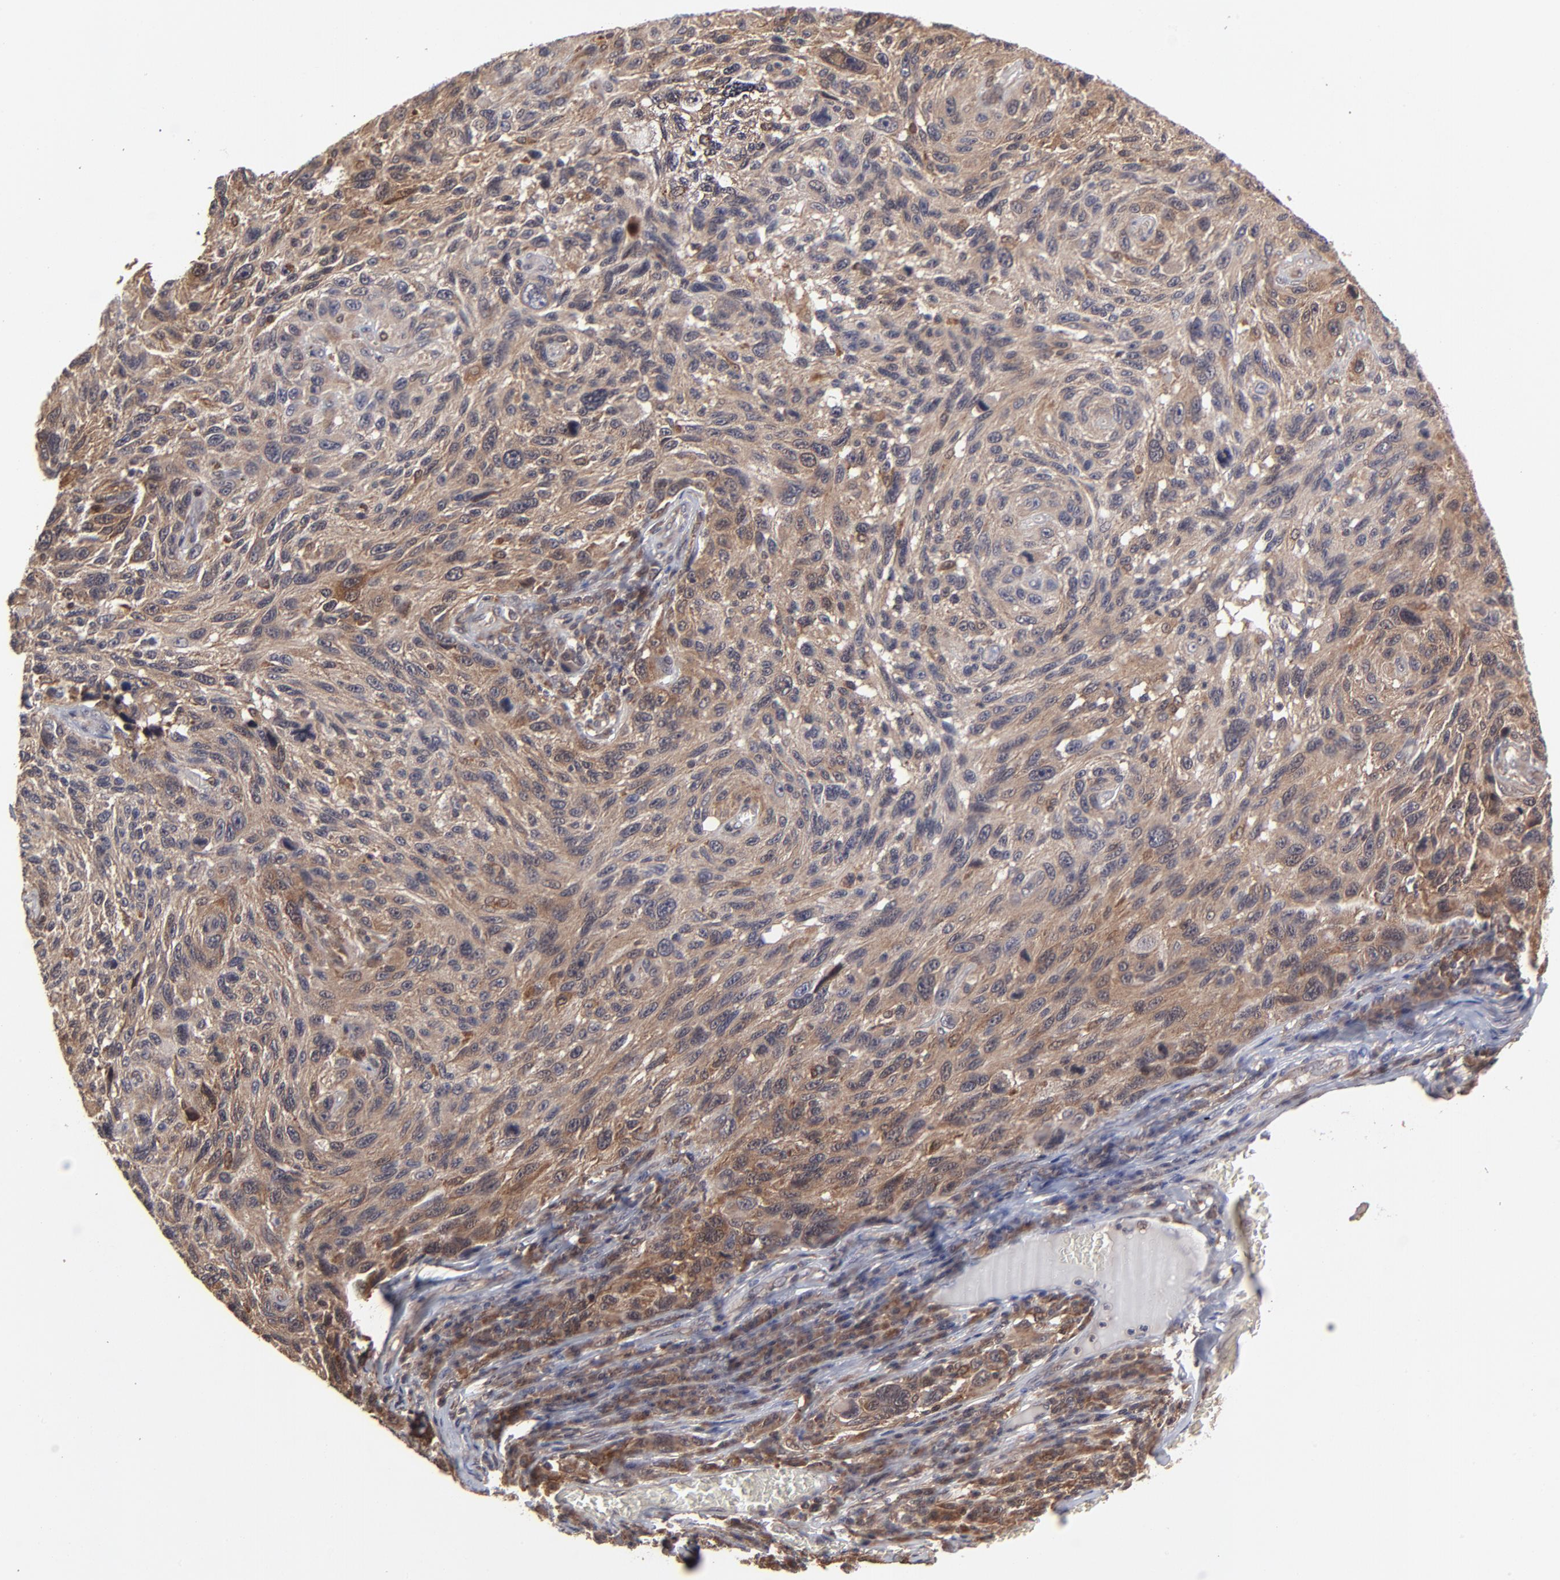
{"staining": {"intensity": "moderate", "quantity": ">75%", "location": "cytoplasmic/membranous"}, "tissue": "melanoma", "cell_type": "Tumor cells", "image_type": "cancer", "snomed": [{"axis": "morphology", "description": "Malignant melanoma, NOS"}, {"axis": "topography", "description": "Skin"}], "caption": "An immunohistochemistry (IHC) micrograph of neoplastic tissue is shown. Protein staining in brown highlights moderate cytoplasmic/membranous positivity in malignant melanoma within tumor cells. The staining was performed using DAB (3,3'-diaminobenzidine), with brown indicating positive protein expression. Nuclei are stained blue with hematoxylin.", "gene": "UBE2L6", "patient": {"sex": "male", "age": 53}}